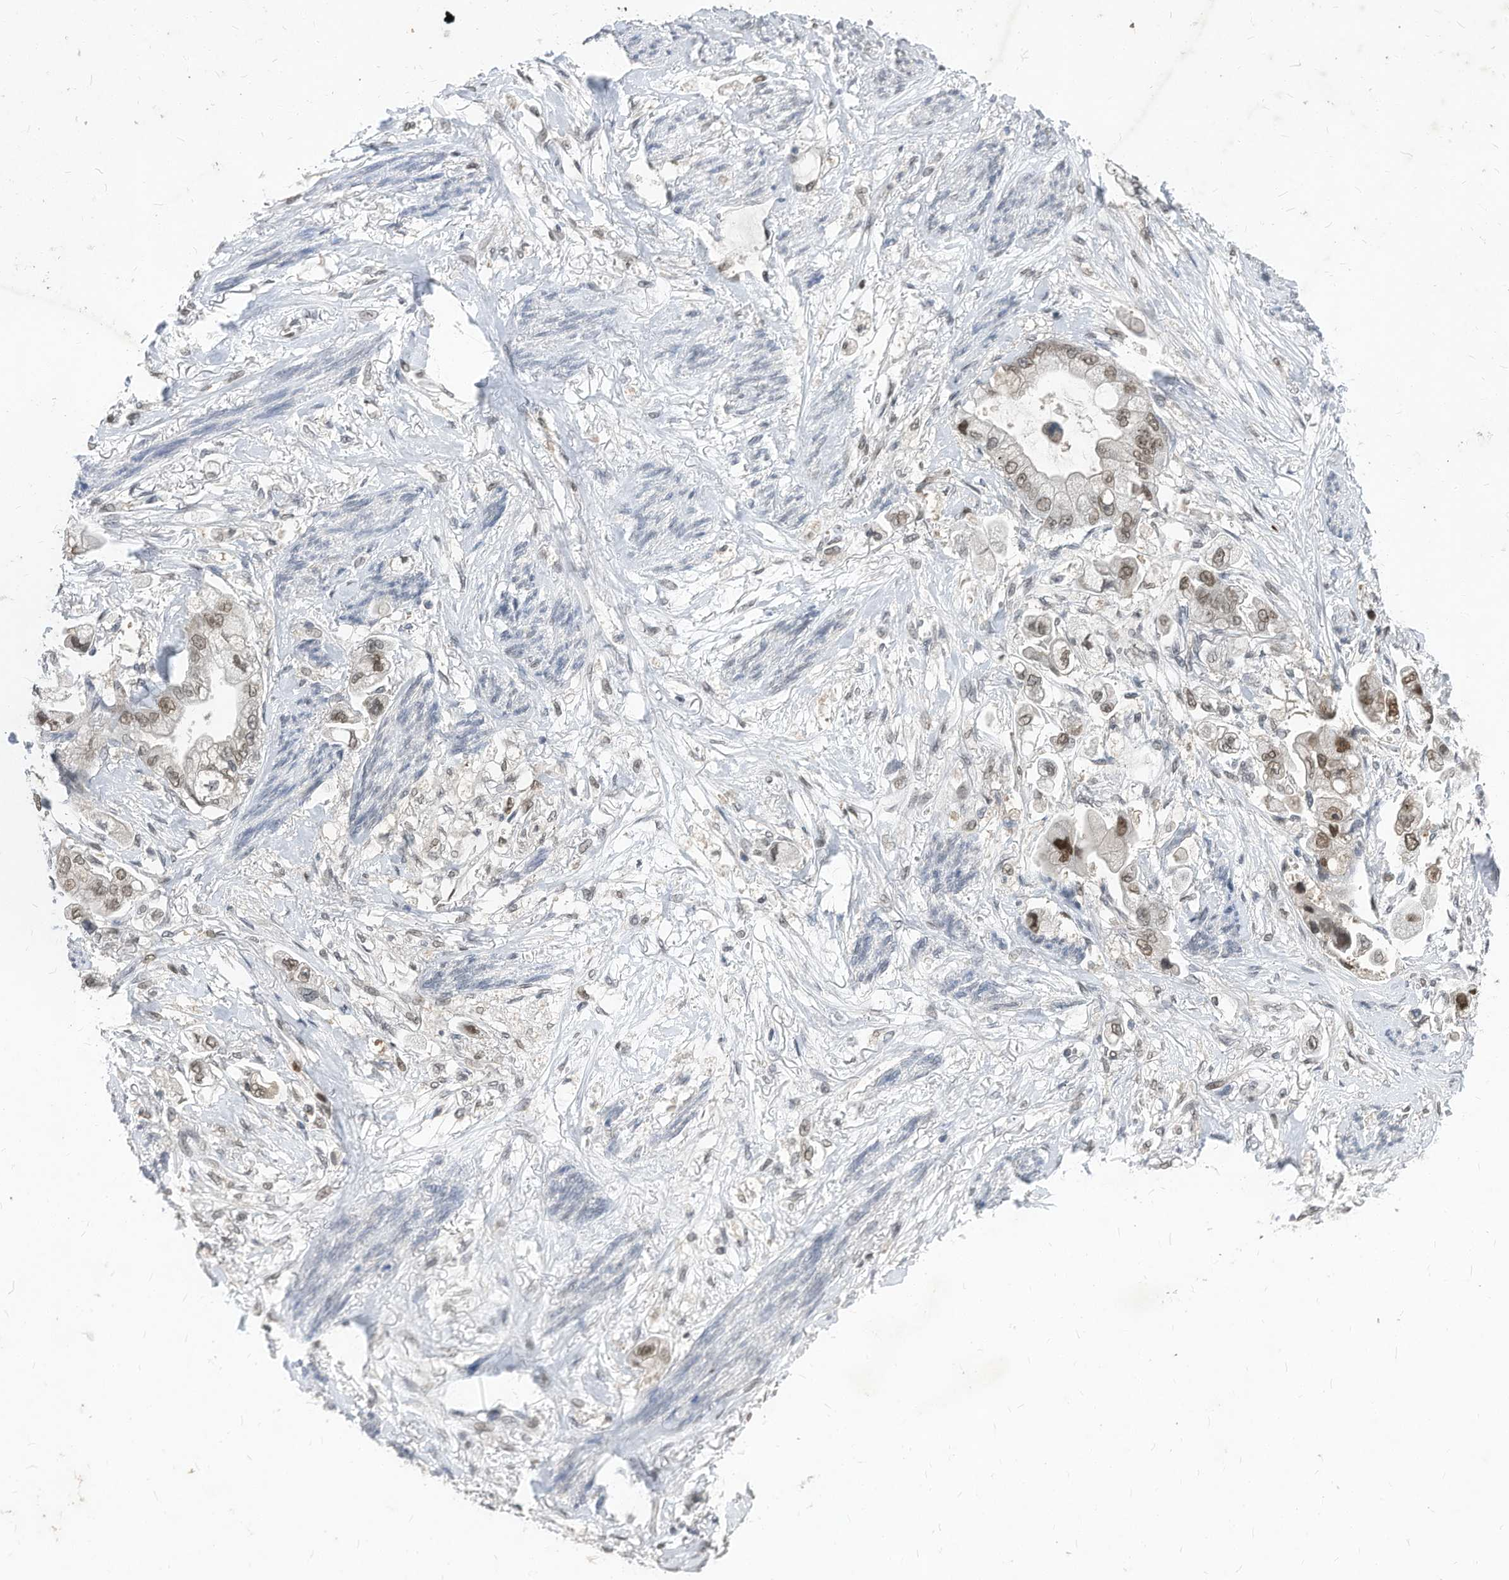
{"staining": {"intensity": "moderate", "quantity": ">75%", "location": "nuclear"}, "tissue": "stomach cancer", "cell_type": "Tumor cells", "image_type": "cancer", "snomed": [{"axis": "morphology", "description": "Adenocarcinoma, NOS"}, {"axis": "topography", "description": "Stomach"}], "caption": "Protein positivity by IHC exhibits moderate nuclear expression in about >75% of tumor cells in stomach adenocarcinoma.", "gene": "KPNB1", "patient": {"sex": "male", "age": 62}}